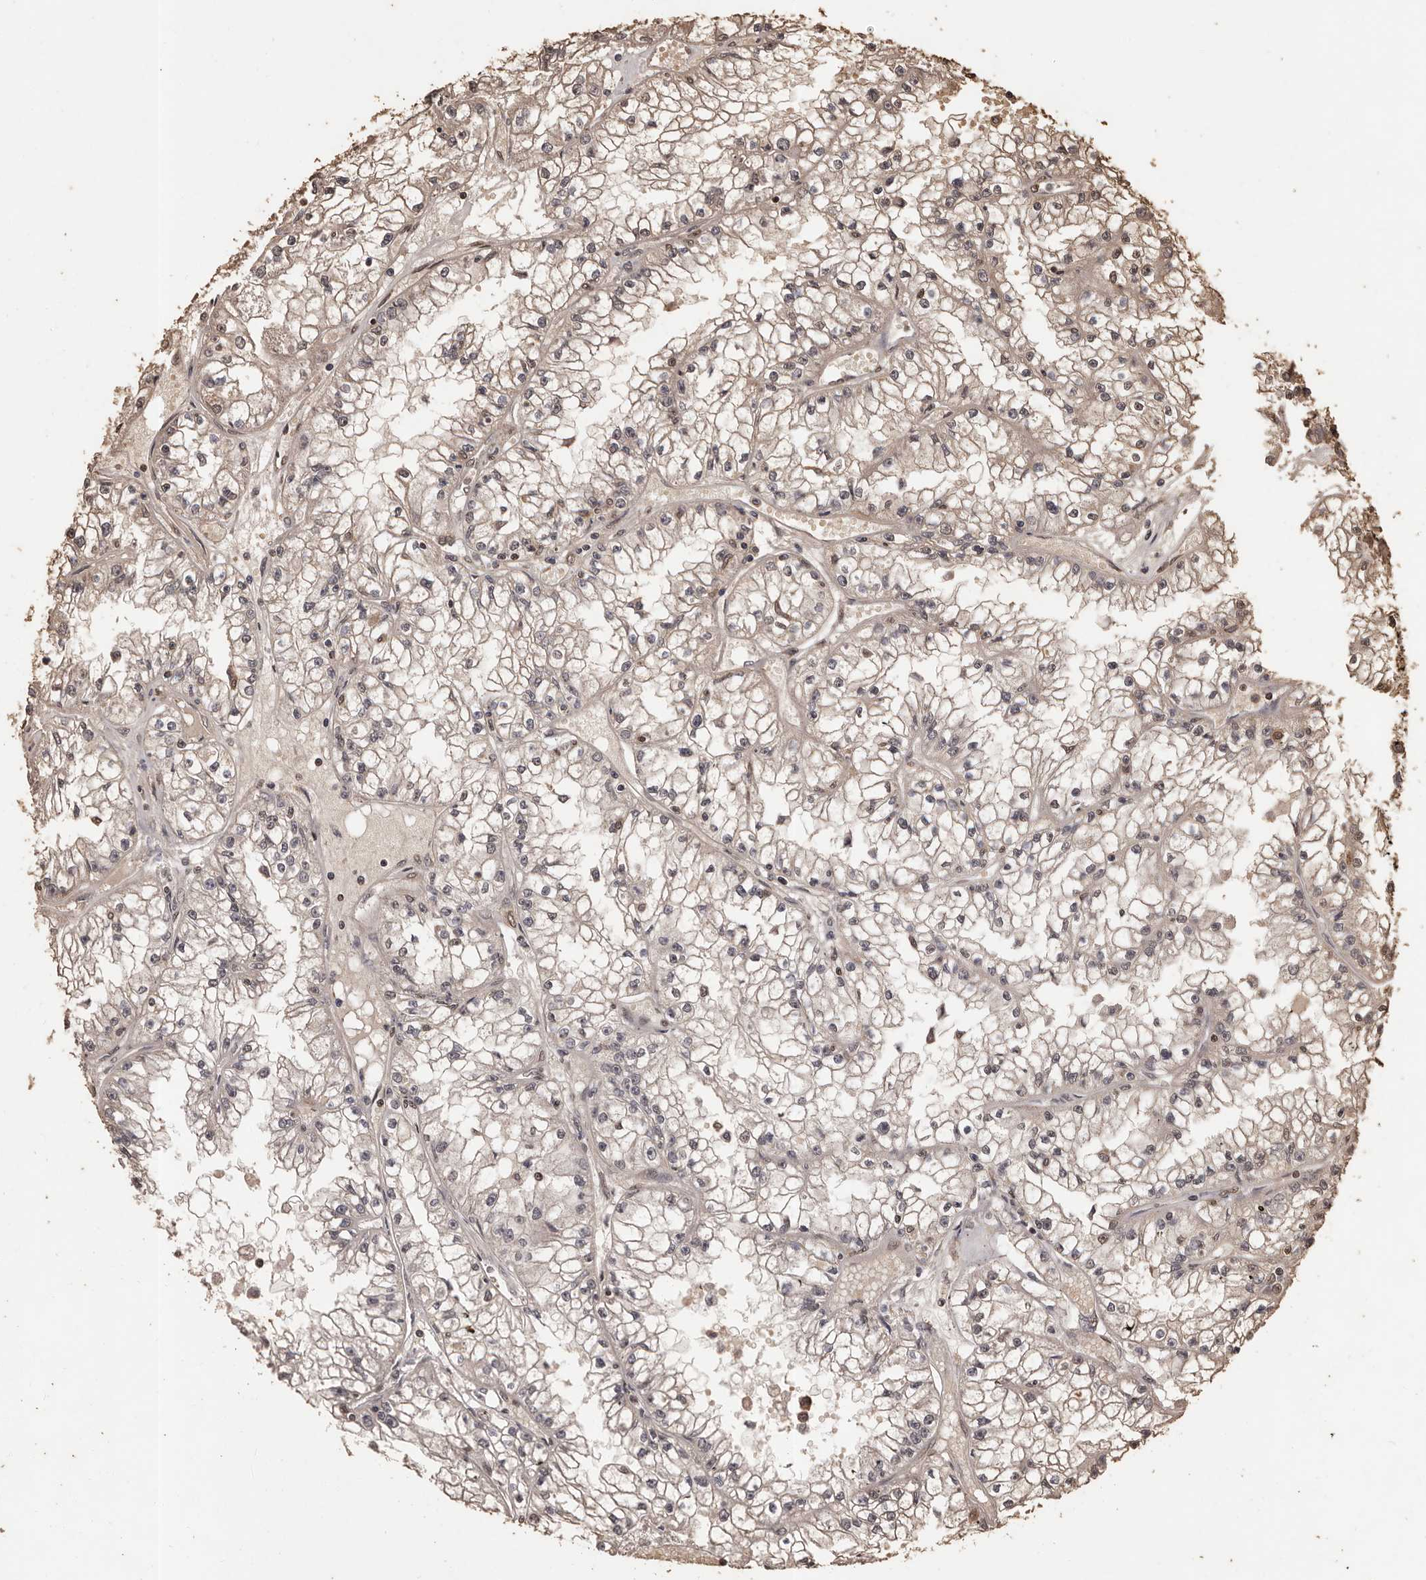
{"staining": {"intensity": "weak", "quantity": "<25%", "location": "cytoplasmic/membranous,nuclear"}, "tissue": "renal cancer", "cell_type": "Tumor cells", "image_type": "cancer", "snomed": [{"axis": "morphology", "description": "Adenocarcinoma, NOS"}, {"axis": "topography", "description": "Kidney"}], "caption": "Immunohistochemistry image of neoplastic tissue: human renal adenocarcinoma stained with DAB exhibits no significant protein expression in tumor cells. (DAB immunohistochemistry (IHC) visualized using brightfield microscopy, high magnification).", "gene": "NAV1", "patient": {"sex": "male", "age": 56}}